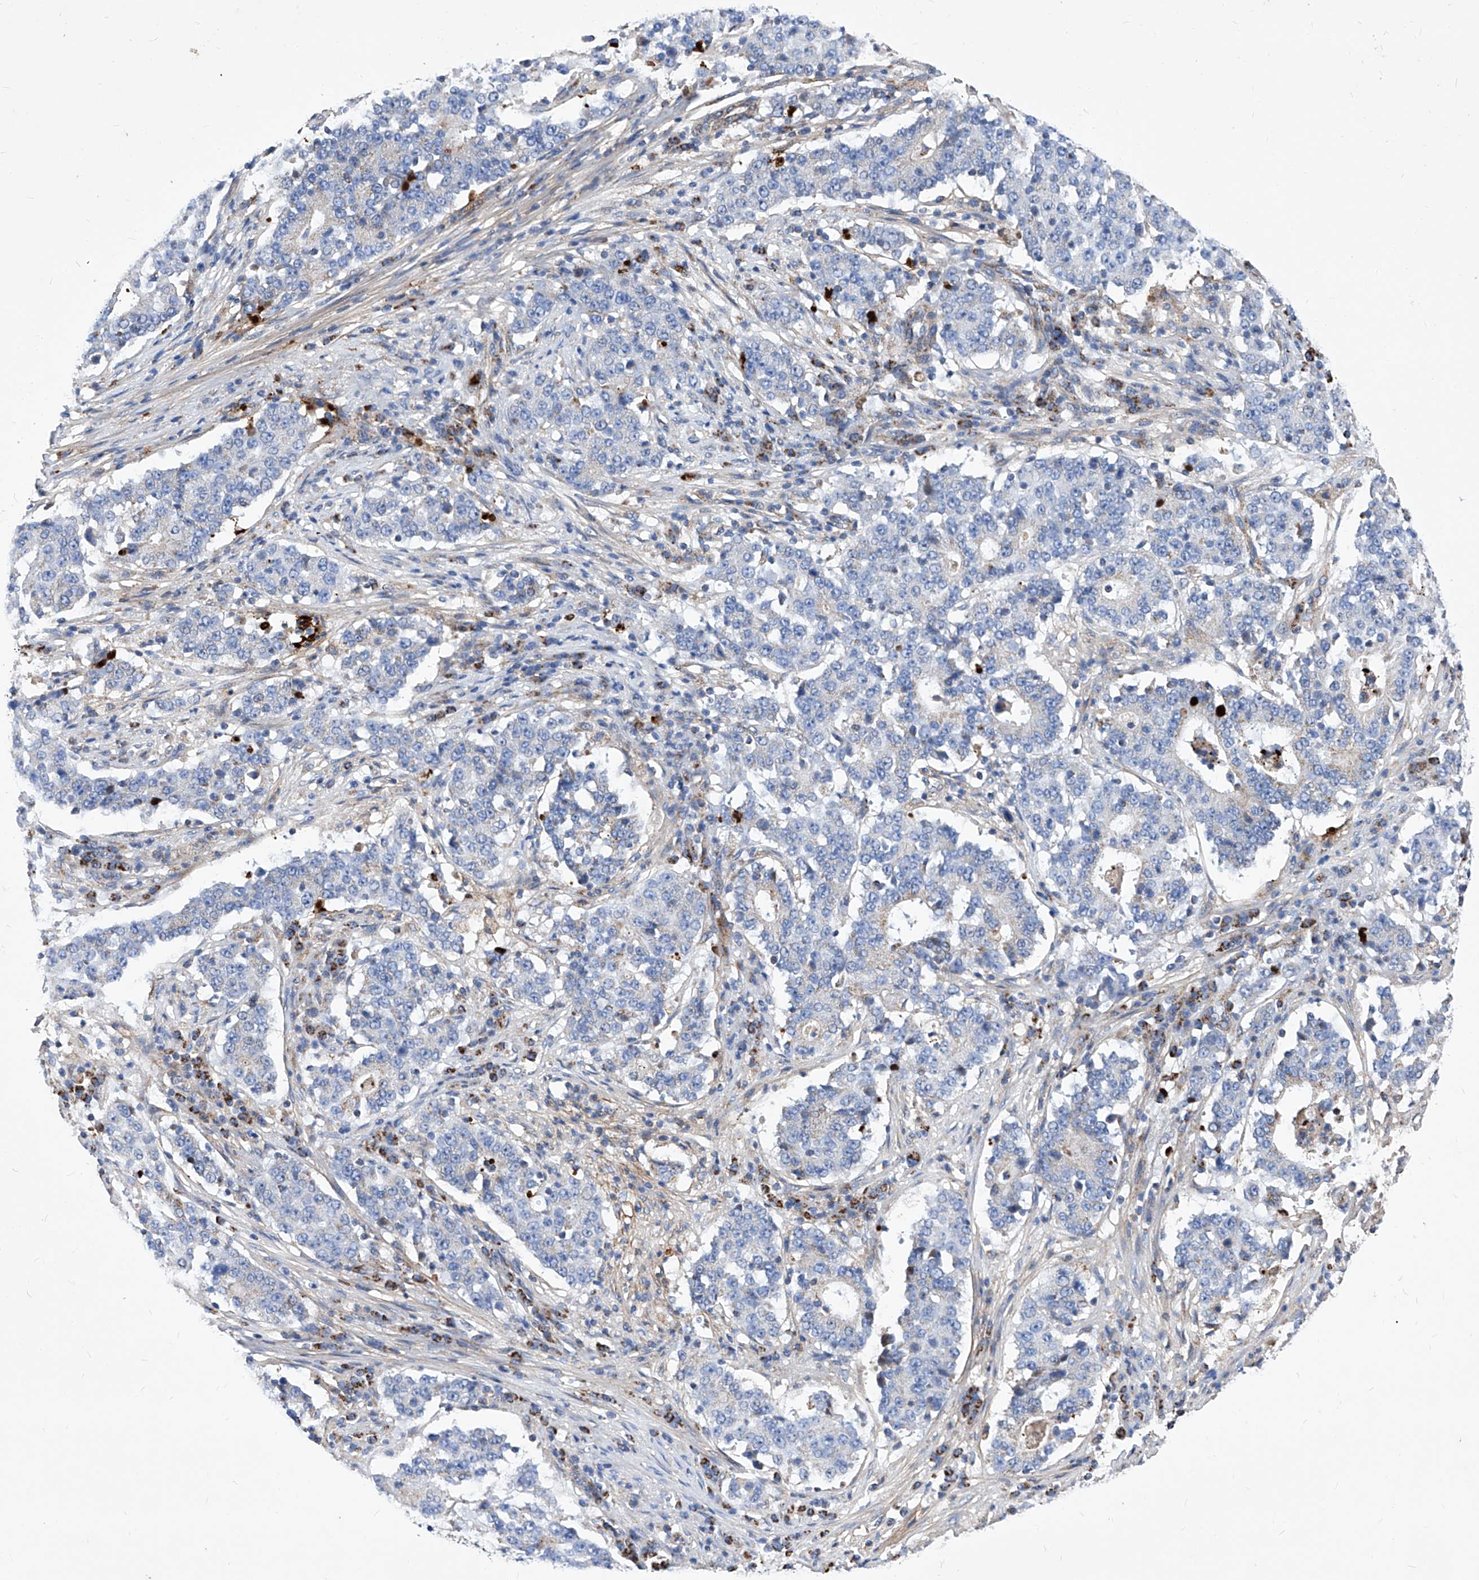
{"staining": {"intensity": "negative", "quantity": "none", "location": "none"}, "tissue": "stomach cancer", "cell_type": "Tumor cells", "image_type": "cancer", "snomed": [{"axis": "morphology", "description": "Adenocarcinoma, NOS"}, {"axis": "topography", "description": "Stomach"}], "caption": "Immunohistochemistry image of neoplastic tissue: stomach adenocarcinoma stained with DAB shows no significant protein expression in tumor cells.", "gene": "HRNR", "patient": {"sex": "male", "age": 59}}